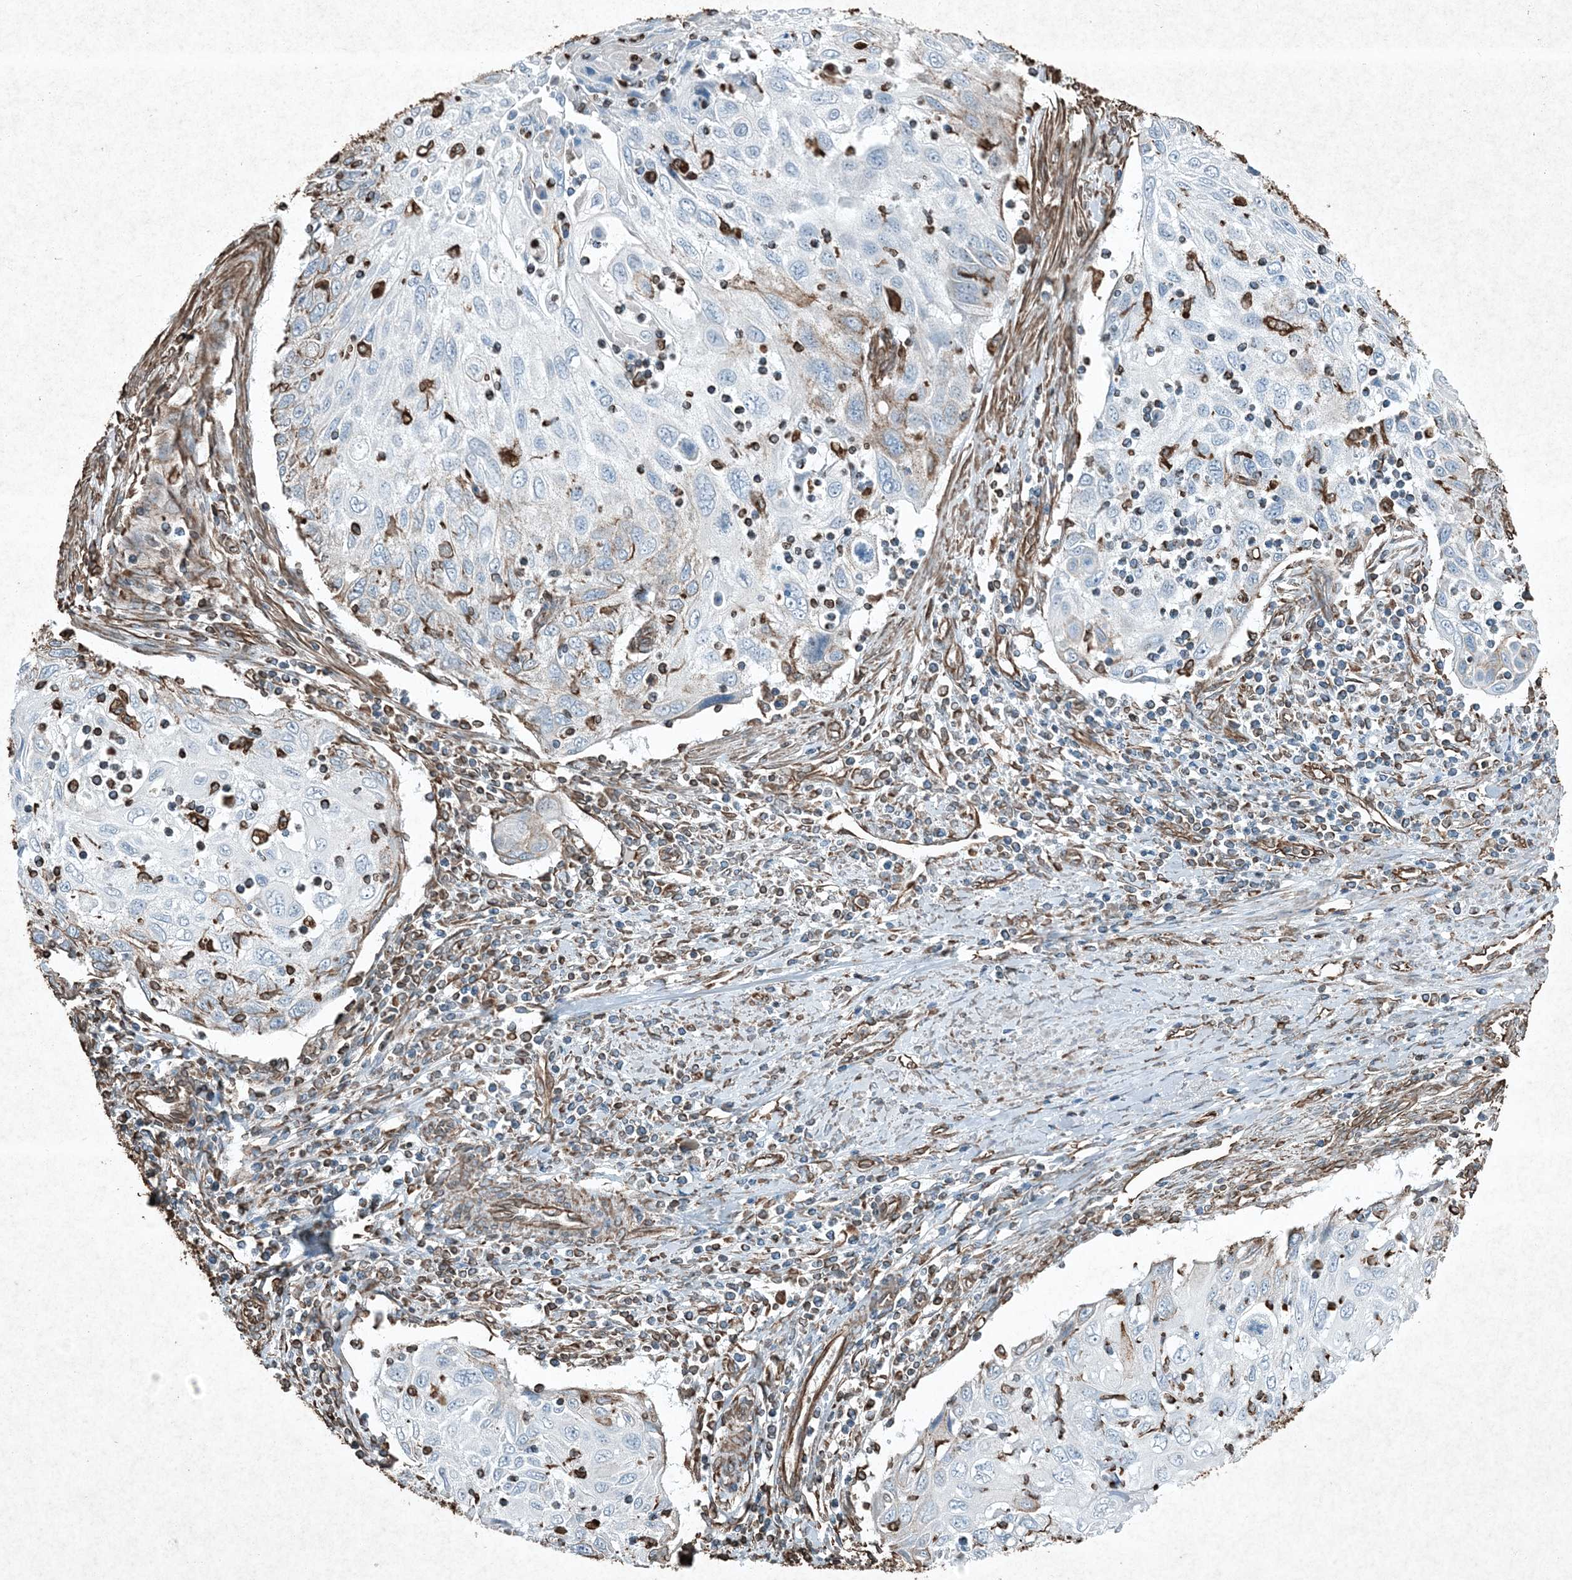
{"staining": {"intensity": "negative", "quantity": "none", "location": "none"}, "tissue": "cervical cancer", "cell_type": "Tumor cells", "image_type": "cancer", "snomed": [{"axis": "morphology", "description": "Squamous cell carcinoma, NOS"}, {"axis": "topography", "description": "Cervix"}], "caption": "An IHC micrograph of cervical cancer (squamous cell carcinoma) is shown. There is no staining in tumor cells of cervical cancer (squamous cell carcinoma).", "gene": "RYK", "patient": {"sex": "female", "age": 70}}